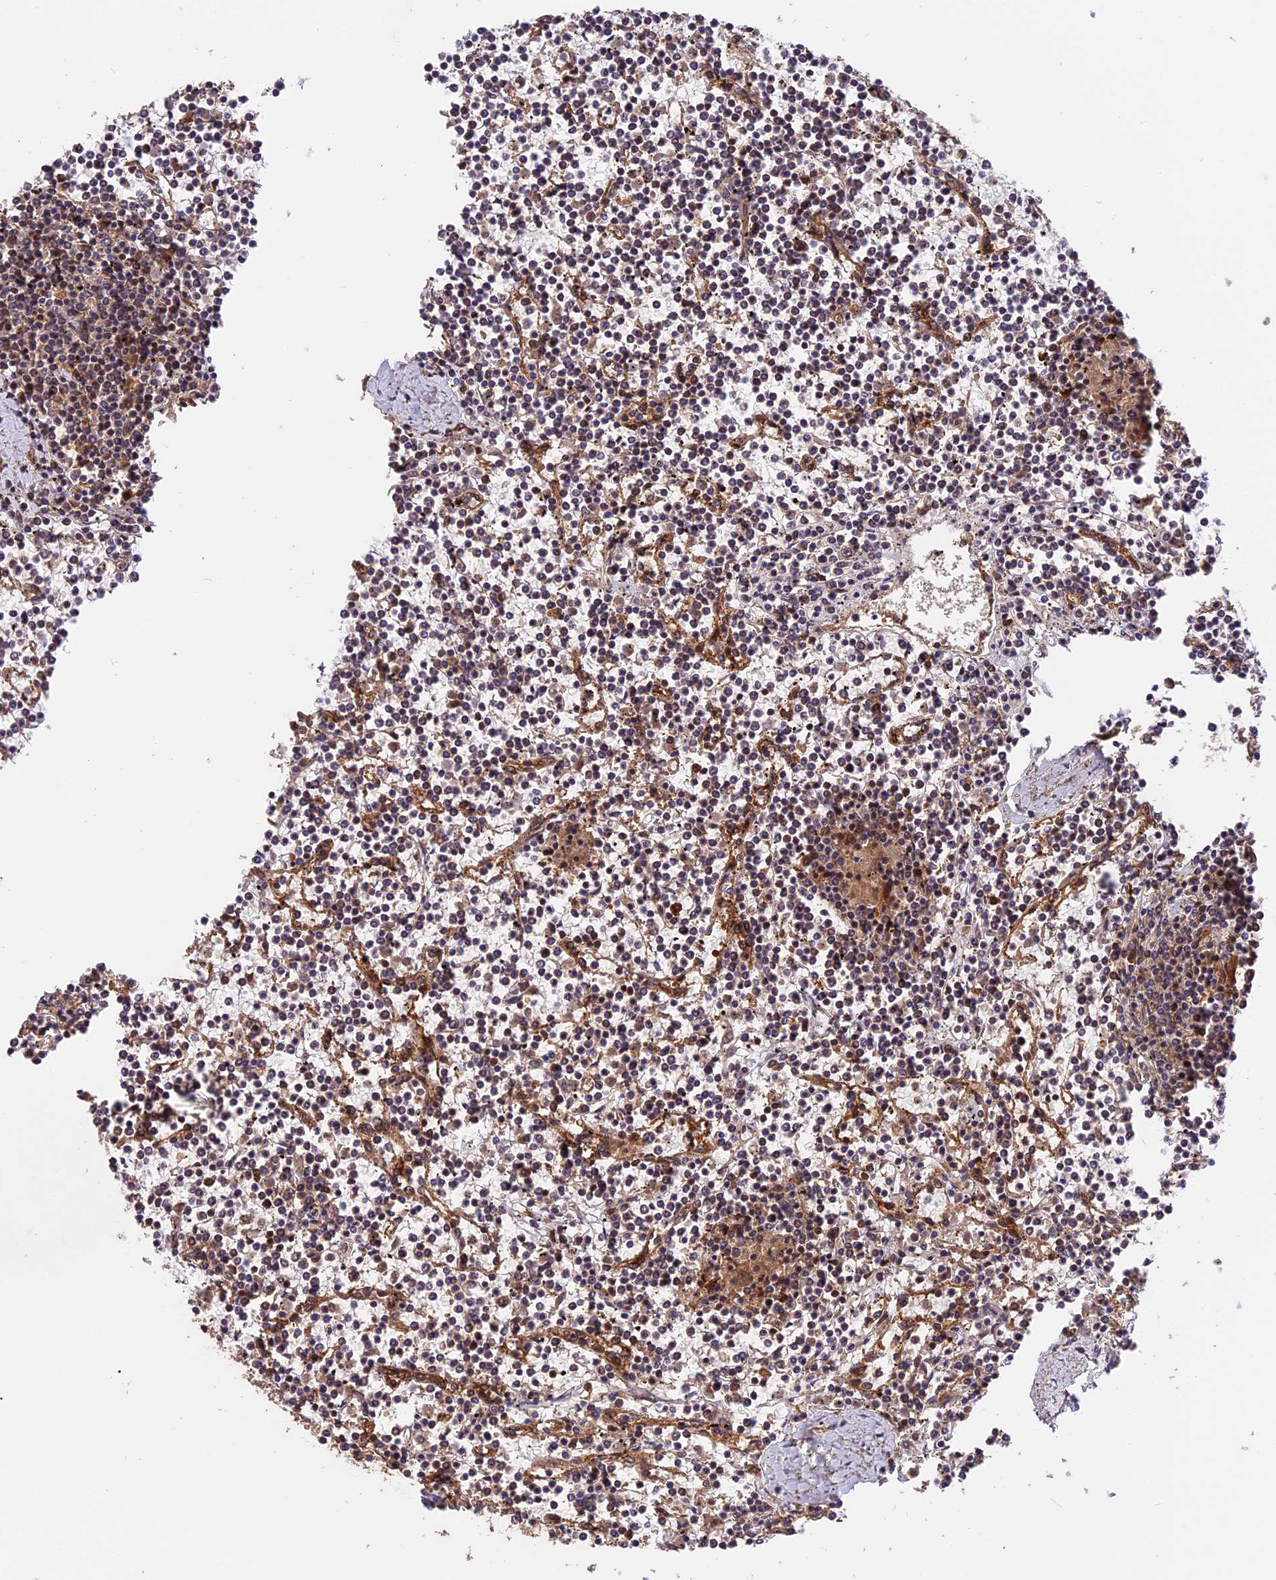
{"staining": {"intensity": "weak", "quantity": "<25%", "location": "cytoplasmic/membranous"}, "tissue": "lymphoma", "cell_type": "Tumor cells", "image_type": "cancer", "snomed": [{"axis": "morphology", "description": "Malignant lymphoma, non-Hodgkin's type, Low grade"}, {"axis": "topography", "description": "Spleen"}], "caption": "Protein analysis of lymphoma displays no significant staining in tumor cells.", "gene": "ESCO1", "patient": {"sex": "female", "age": 19}}